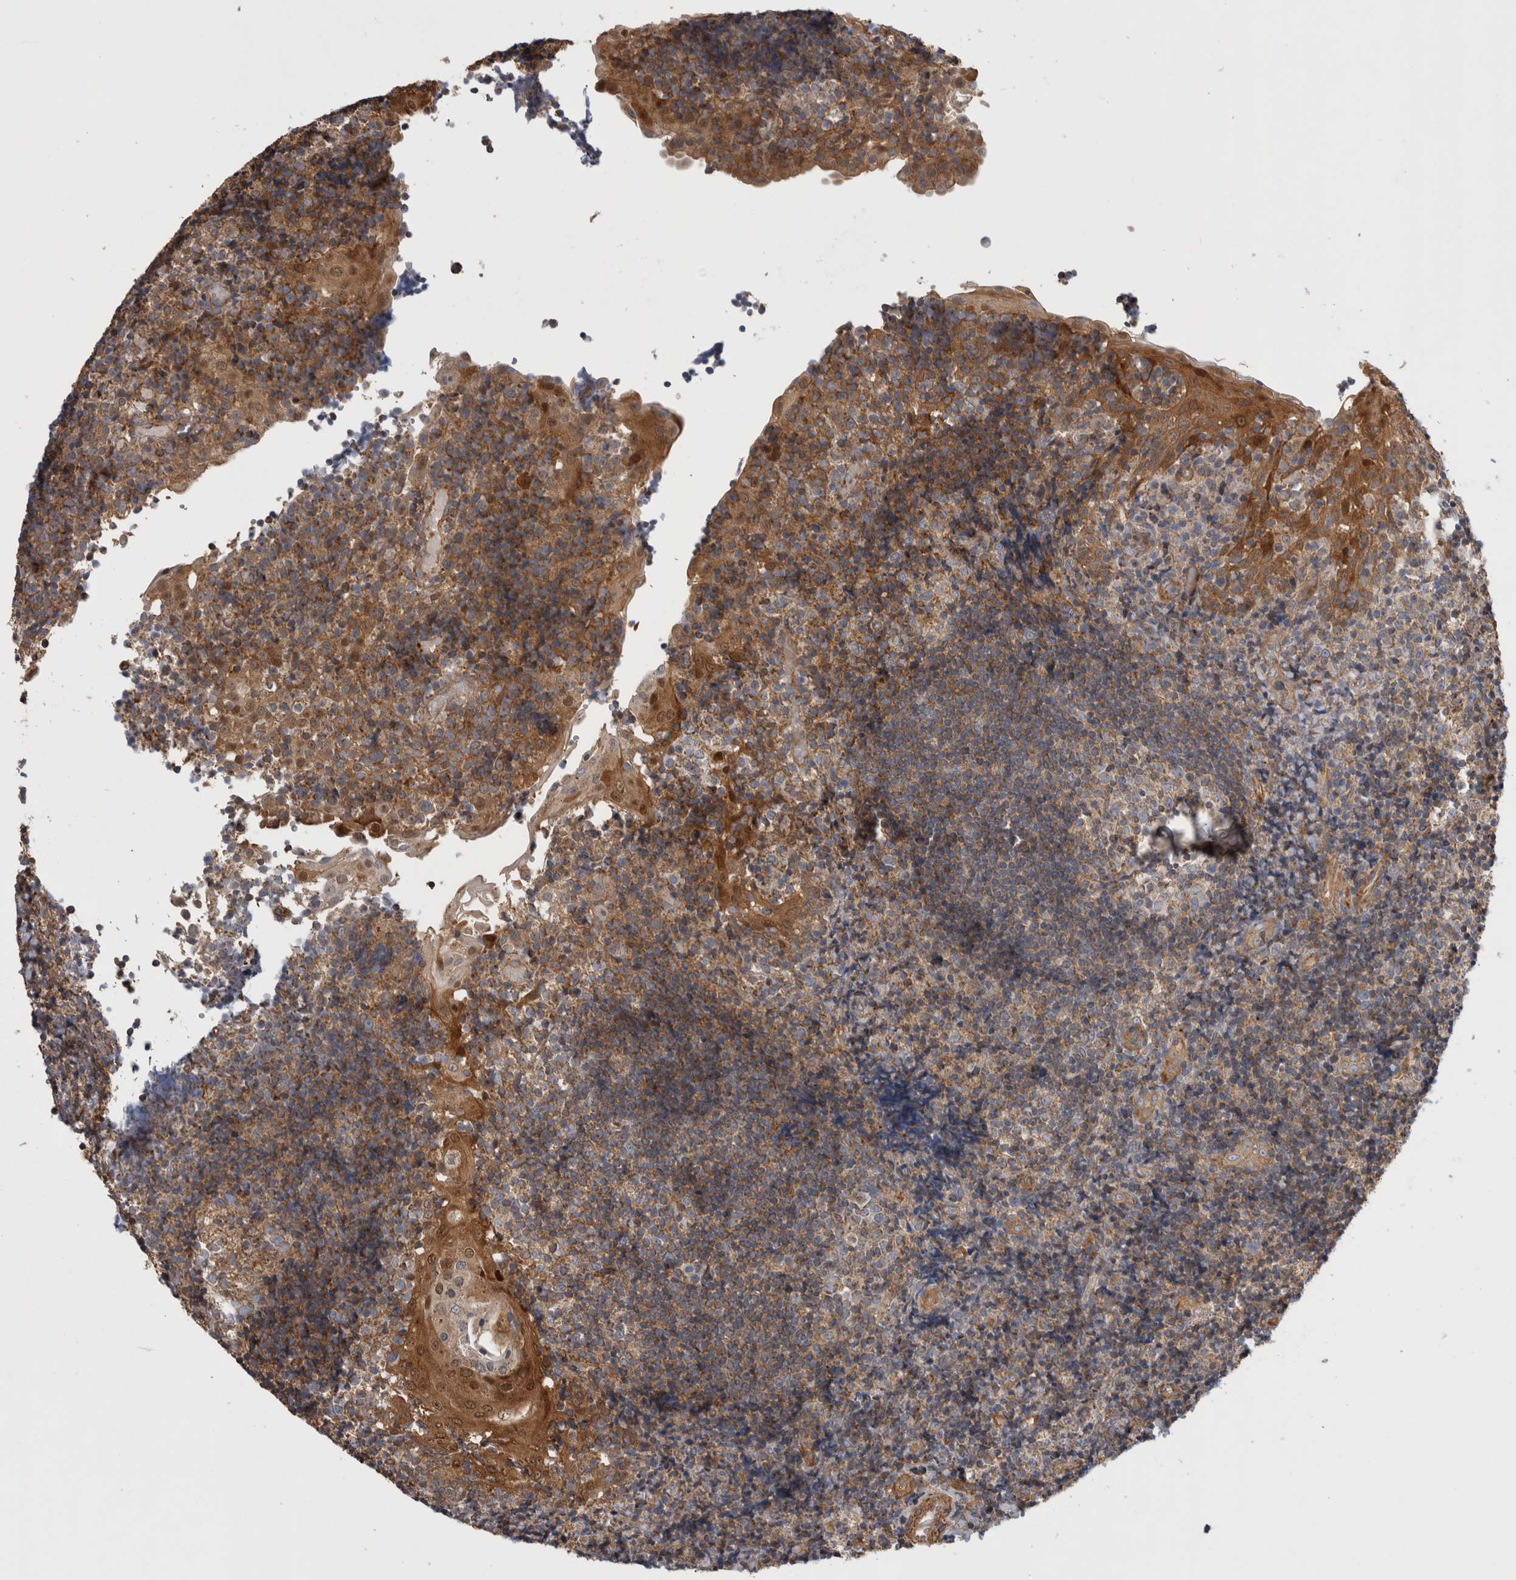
{"staining": {"intensity": "weak", "quantity": ">75%", "location": "cytoplasmic/membranous"}, "tissue": "tonsil", "cell_type": "Germinal center cells", "image_type": "normal", "snomed": [{"axis": "morphology", "description": "Normal tissue, NOS"}, {"axis": "topography", "description": "Tonsil"}], "caption": "Immunohistochemical staining of normal tonsil shows low levels of weak cytoplasmic/membranous expression in approximately >75% of germinal center cells. (DAB (3,3'-diaminobenzidine) IHC, brown staining for protein, blue staining for nuclei).", "gene": "SFXN2", "patient": {"sex": "female", "age": 40}}